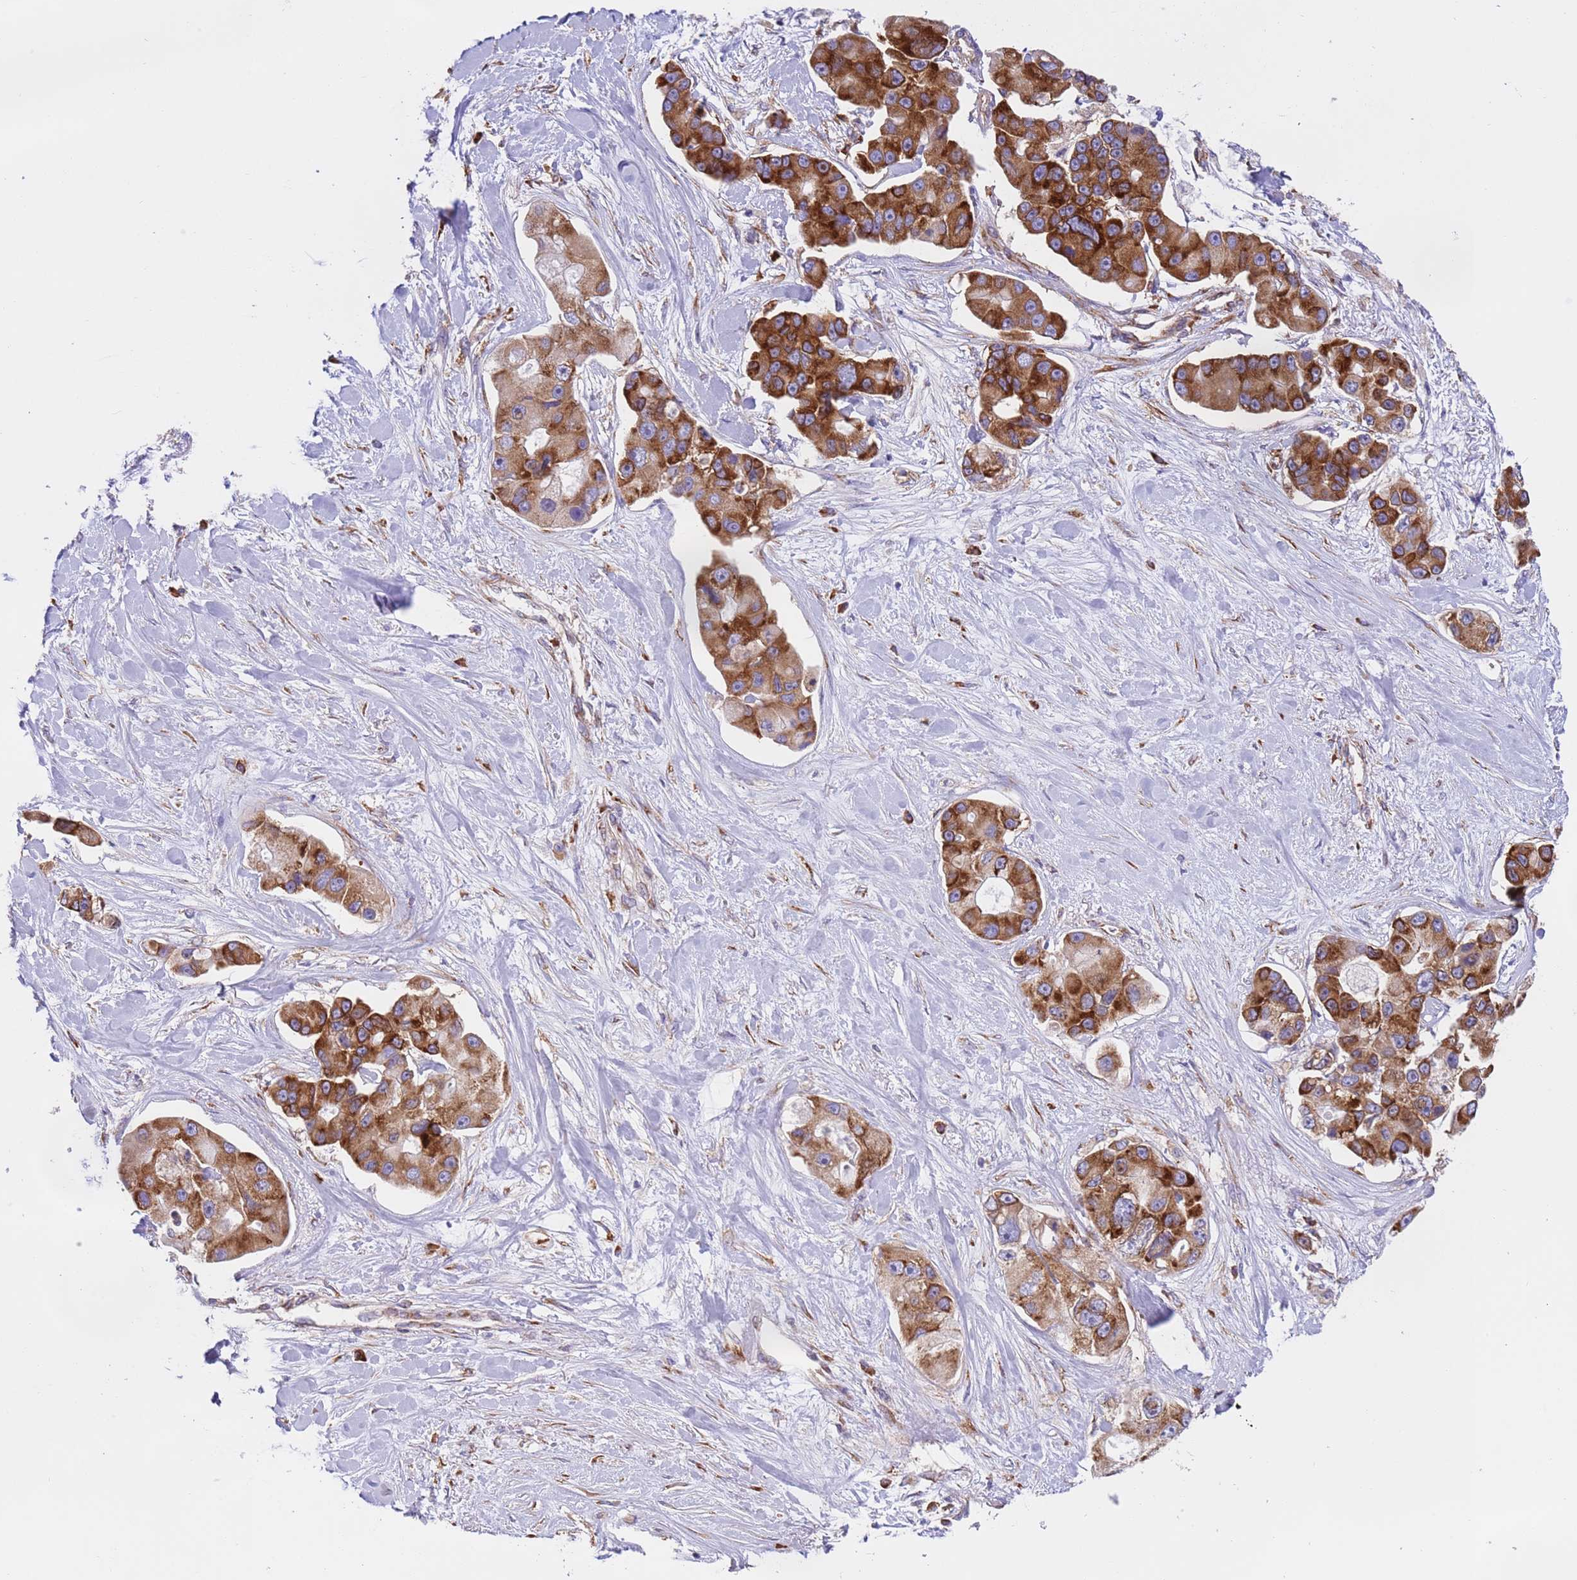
{"staining": {"intensity": "strong", "quantity": ">75%", "location": "cytoplasmic/membranous"}, "tissue": "lung cancer", "cell_type": "Tumor cells", "image_type": "cancer", "snomed": [{"axis": "morphology", "description": "Adenocarcinoma, NOS"}, {"axis": "topography", "description": "Lung"}], "caption": "A brown stain highlights strong cytoplasmic/membranous positivity of a protein in adenocarcinoma (lung) tumor cells.", "gene": "VARS1", "patient": {"sex": "female", "age": 54}}